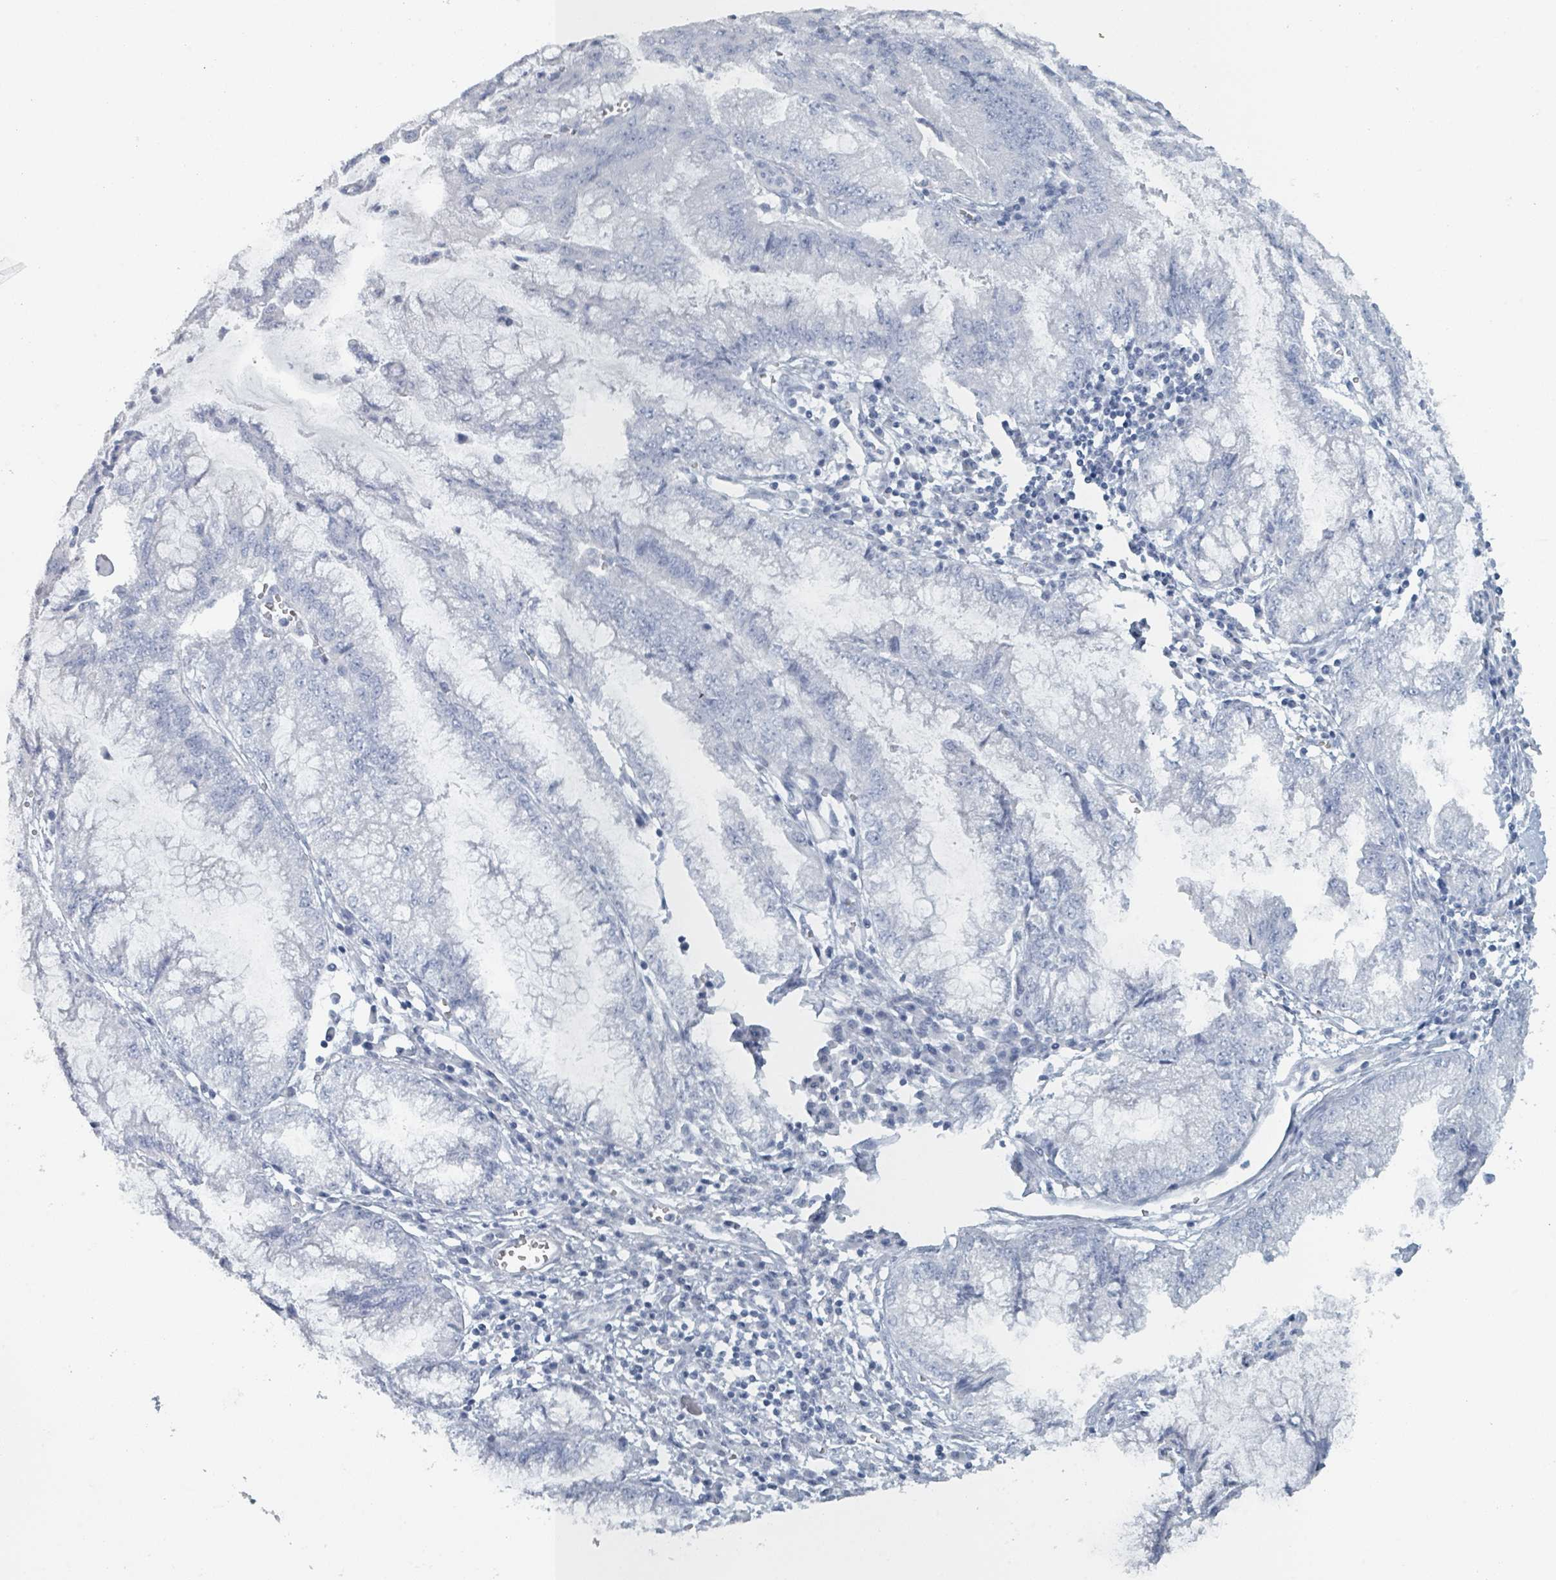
{"staining": {"intensity": "negative", "quantity": "none", "location": "none"}, "tissue": "pancreatic cancer", "cell_type": "Tumor cells", "image_type": "cancer", "snomed": [{"axis": "morphology", "description": "Adenocarcinoma, NOS"}, {"axis": "topography", "description": "Pancreas"}], "caption": "This micrograph is of pancreatic cancer (adenocarcinoma) stained with immunohistochemistry to label a protein in brown with the nuclei are counter-stained blue. There is no positivity in tumor cells.", "gene": "HEATR5A", "patient": {"sex": "male", "age": 73}}